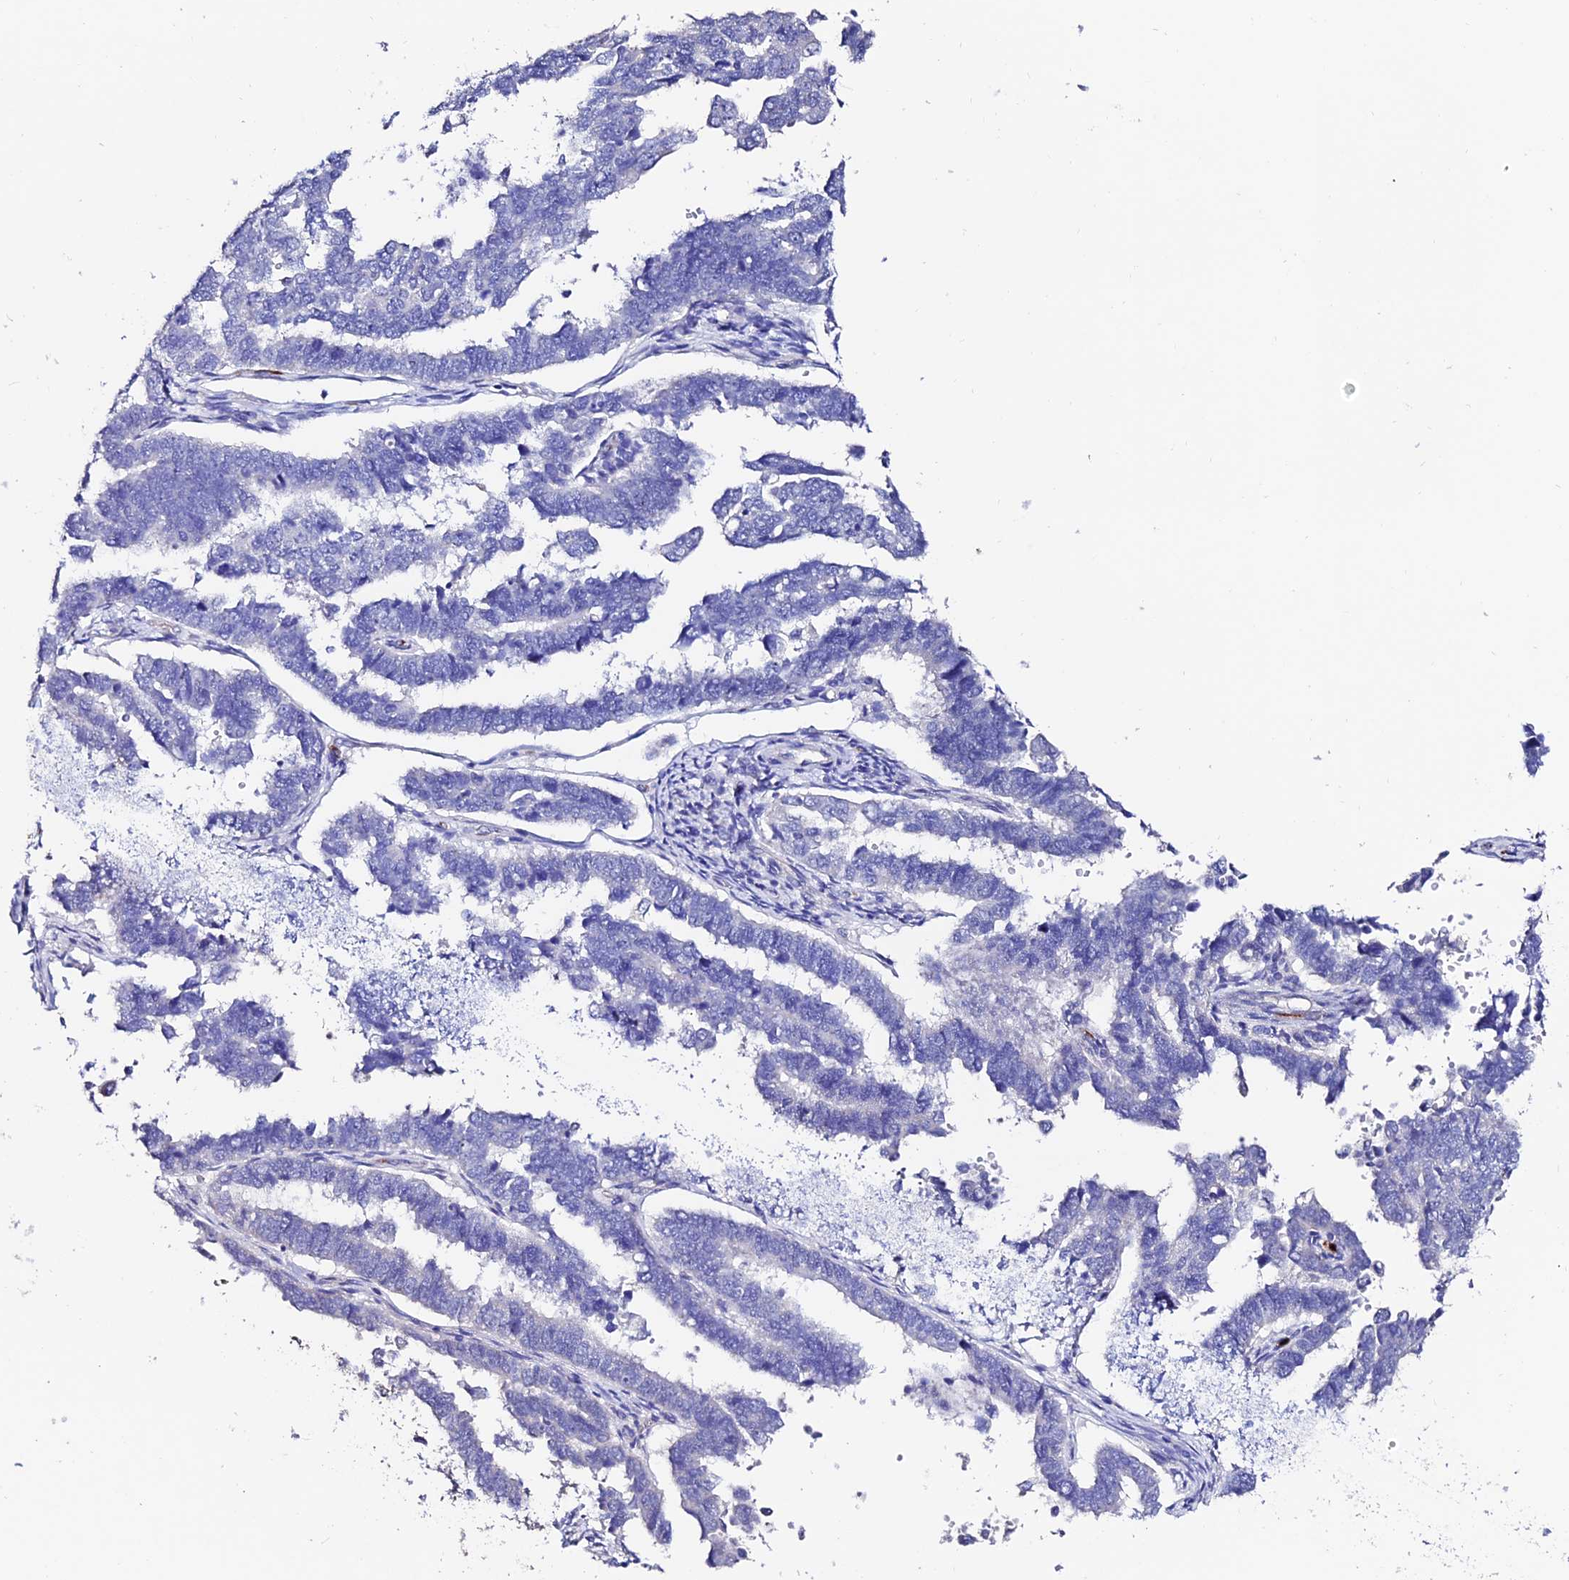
{"staining": {"intensity": "negative", "quantity": "none", "location": "none"}, "tissue": "endometrial cancer", "cell_type": "Tumor cells", "image_type": "cancer", "snomed": [{"axis": "morphology", "description": "Adenocarcinoma, NOS"}, {"axis": "topography", "description": "Endometrium"}], "caption": "Immunohistochemistry of endometrial adenocarcinoma shows no staining in tumor cells. The staining is performed using DAB (3,3'-diaminobenzidine) brown chromogen with nuclei counter-stained in using hematoxylin.", "gene": "ESM1", "patient": {"sex": "female", "age": 75}}